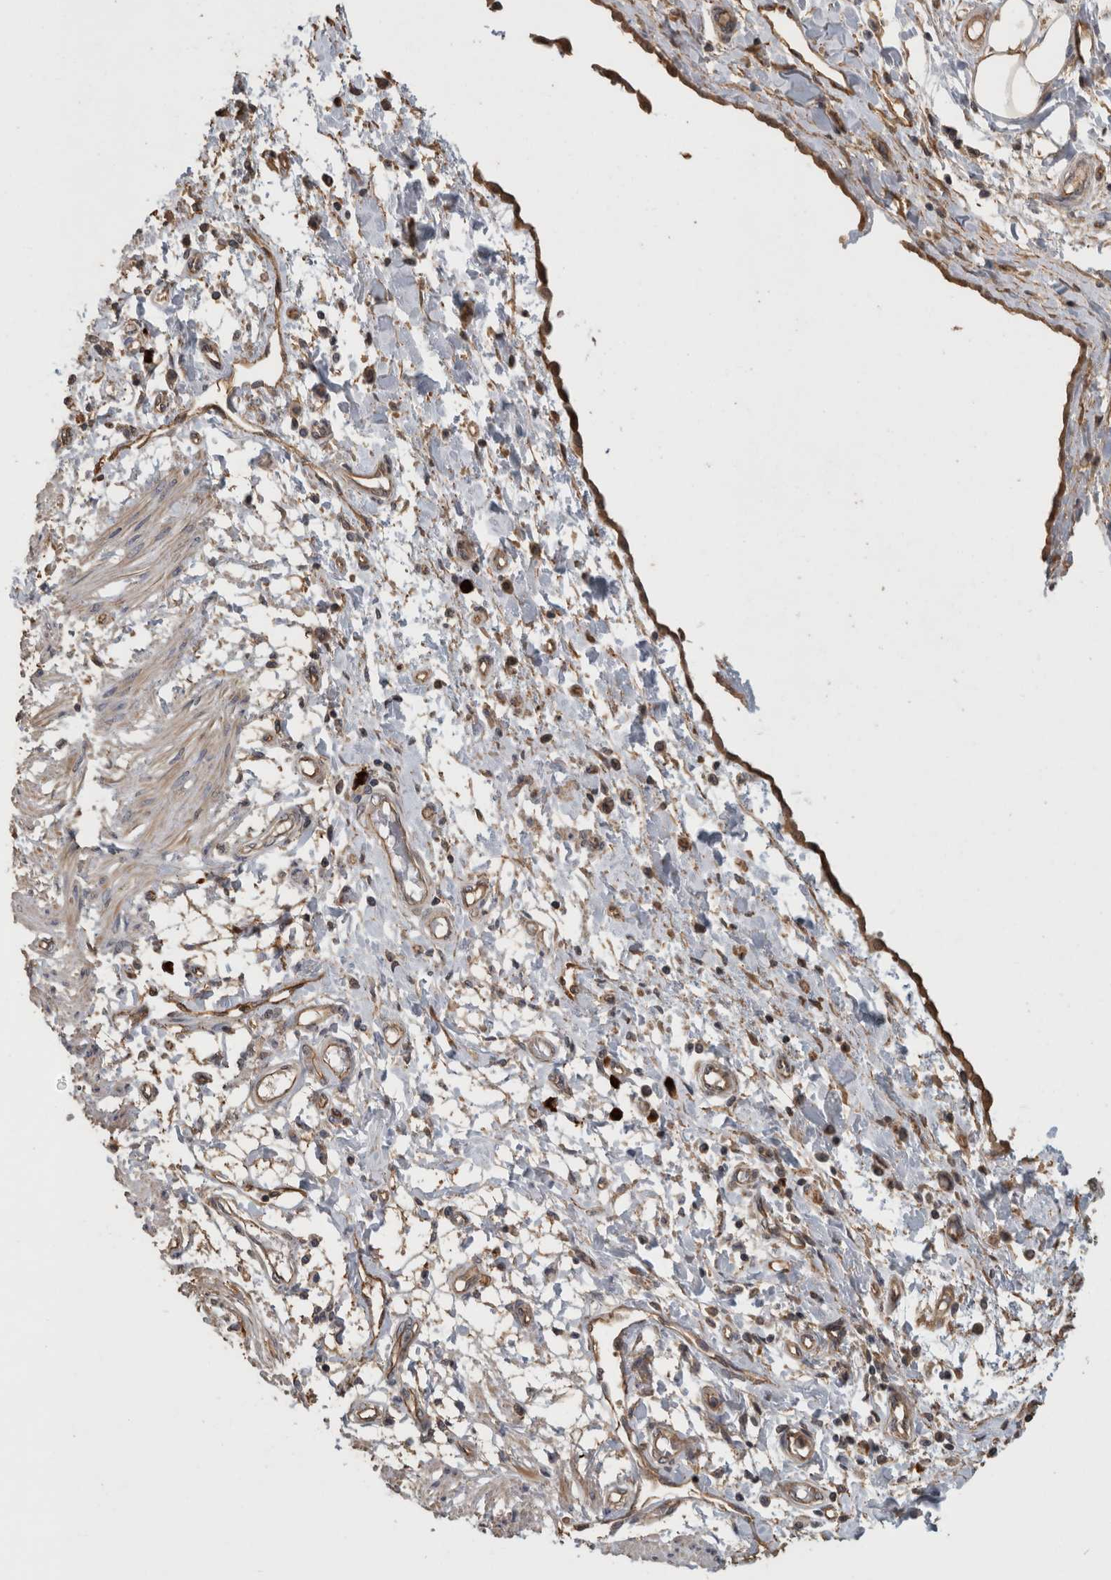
{"staining": {"intensity": "moderate", "quantity": "<25%", "location": "cytoplasmic/membranous"}, "tissue": "smooth muscle", "cell_type": "Smooth muscle cells", "image_type": "normal", "snomed": [{"axis": "morphology", "description": "Normal tissue, NOS"}, {"axis": "morphology", "description": "Adenocarcinoma, NOS"}, {"axis": "topography", "description": "Smooth muscle"}, {"axis": "topography", "description": "Colon"}], "caption": "Moderate cytoplasmic/membranous protein expression is appreciated in about <25% of smooth muscle cells in smooth muscle. The staining is performed using DAB (3,3'-diaminobenzidine) brown chromogen to label protein expression. The nuclei are counter-stained blue using hematoxylin.", "gene": "RHPN1", "patient": {"sex": "male", "age": 14}}